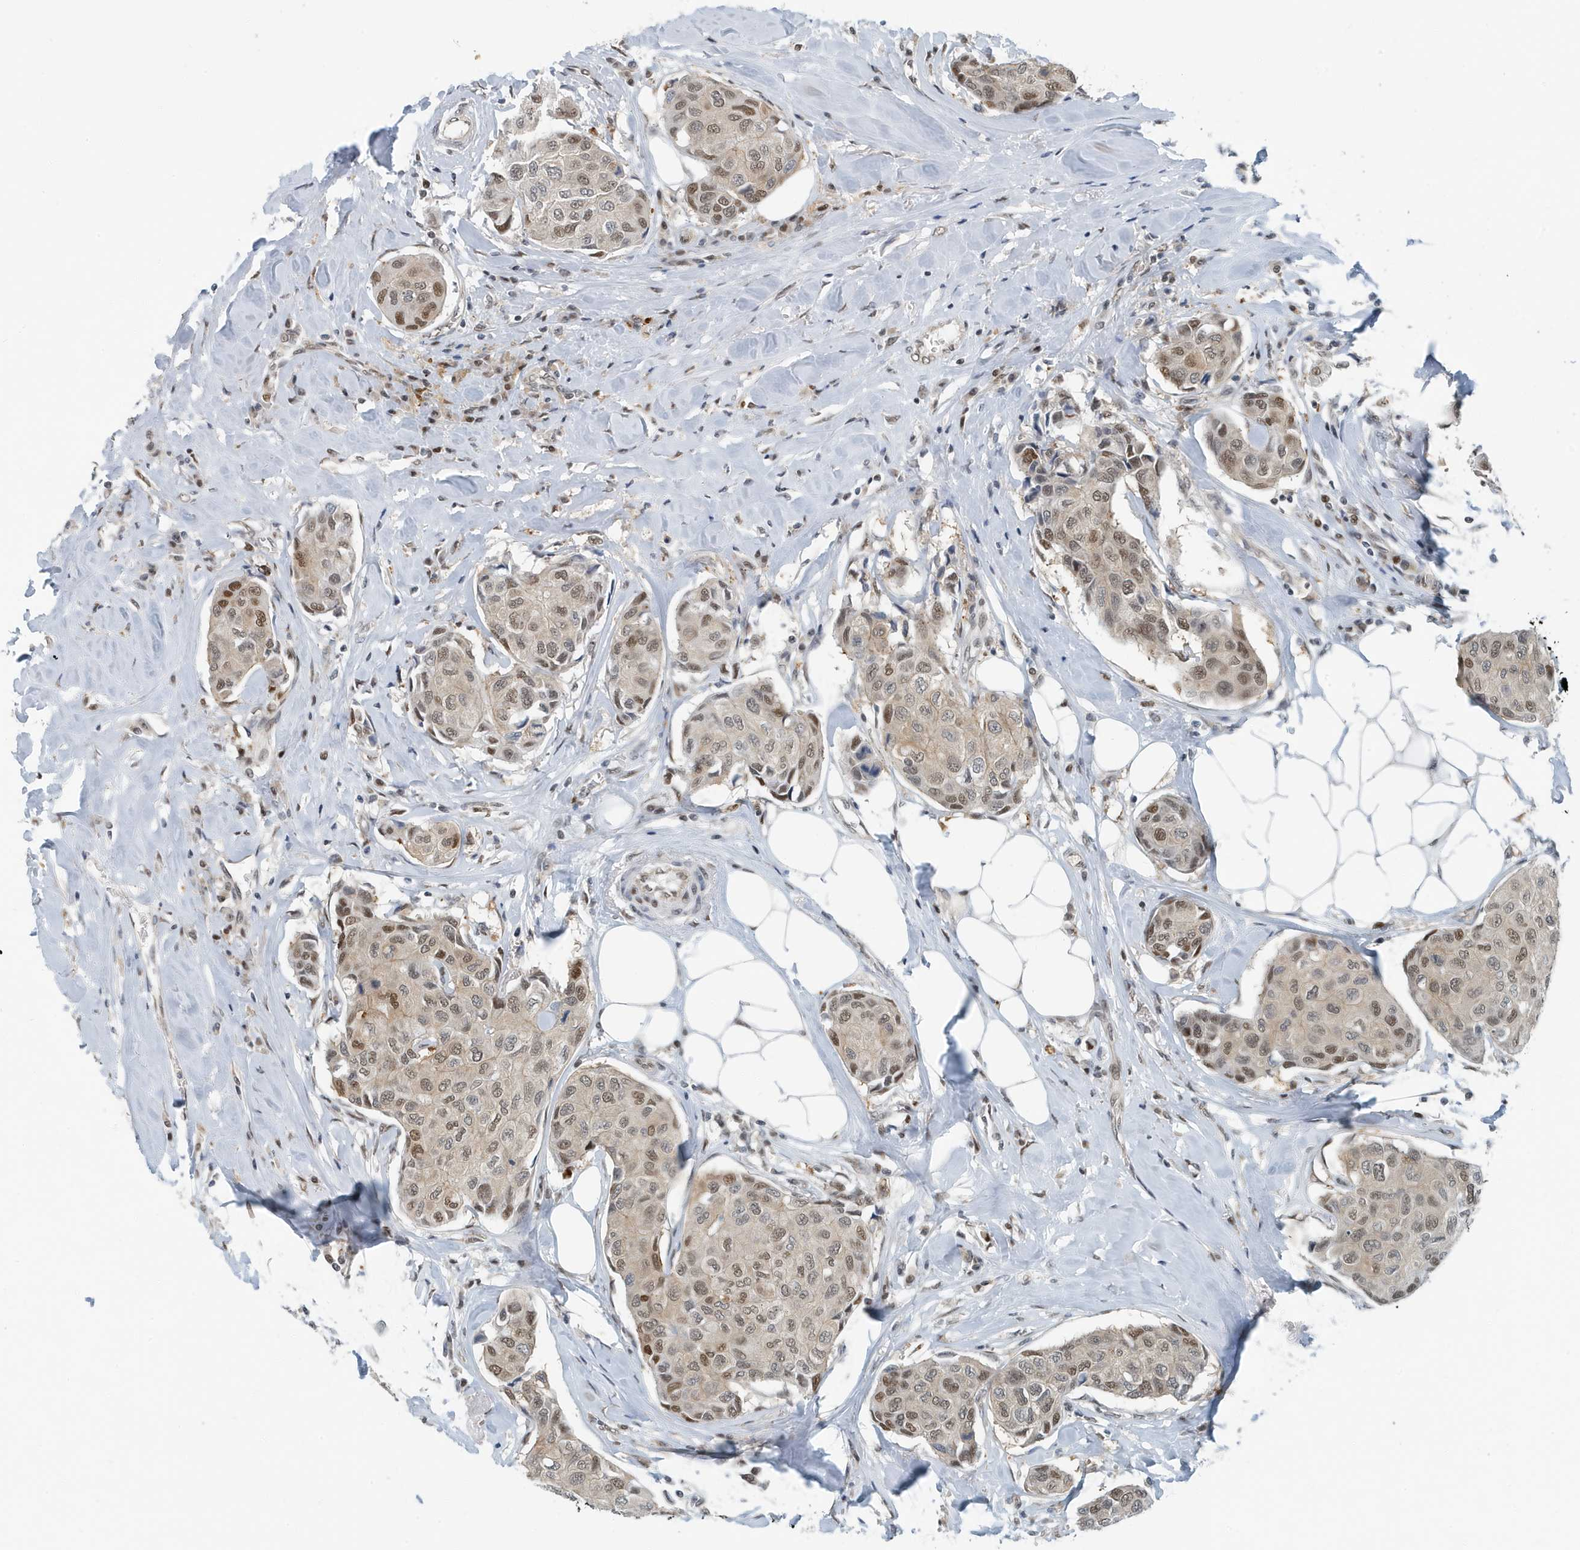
{"staining": {"intensity": "moderate", "quantity": ">75%", "location": "nuclear"}, "tissue": "breast cancer", "cell_type": "Tumor cells", "image_type": "cancer", "snomed": [{"axis": "morphology", "description": "Duct carcinoma"}, {"axis": "topography", "description": "Breast"}], "caption": "Human intraductal carcinoma (breast) stained with a protein marker exhibits moderate staining in tumor cells.", "gene": "KIF15", "patient": {"sex": "female", "age": 80}}